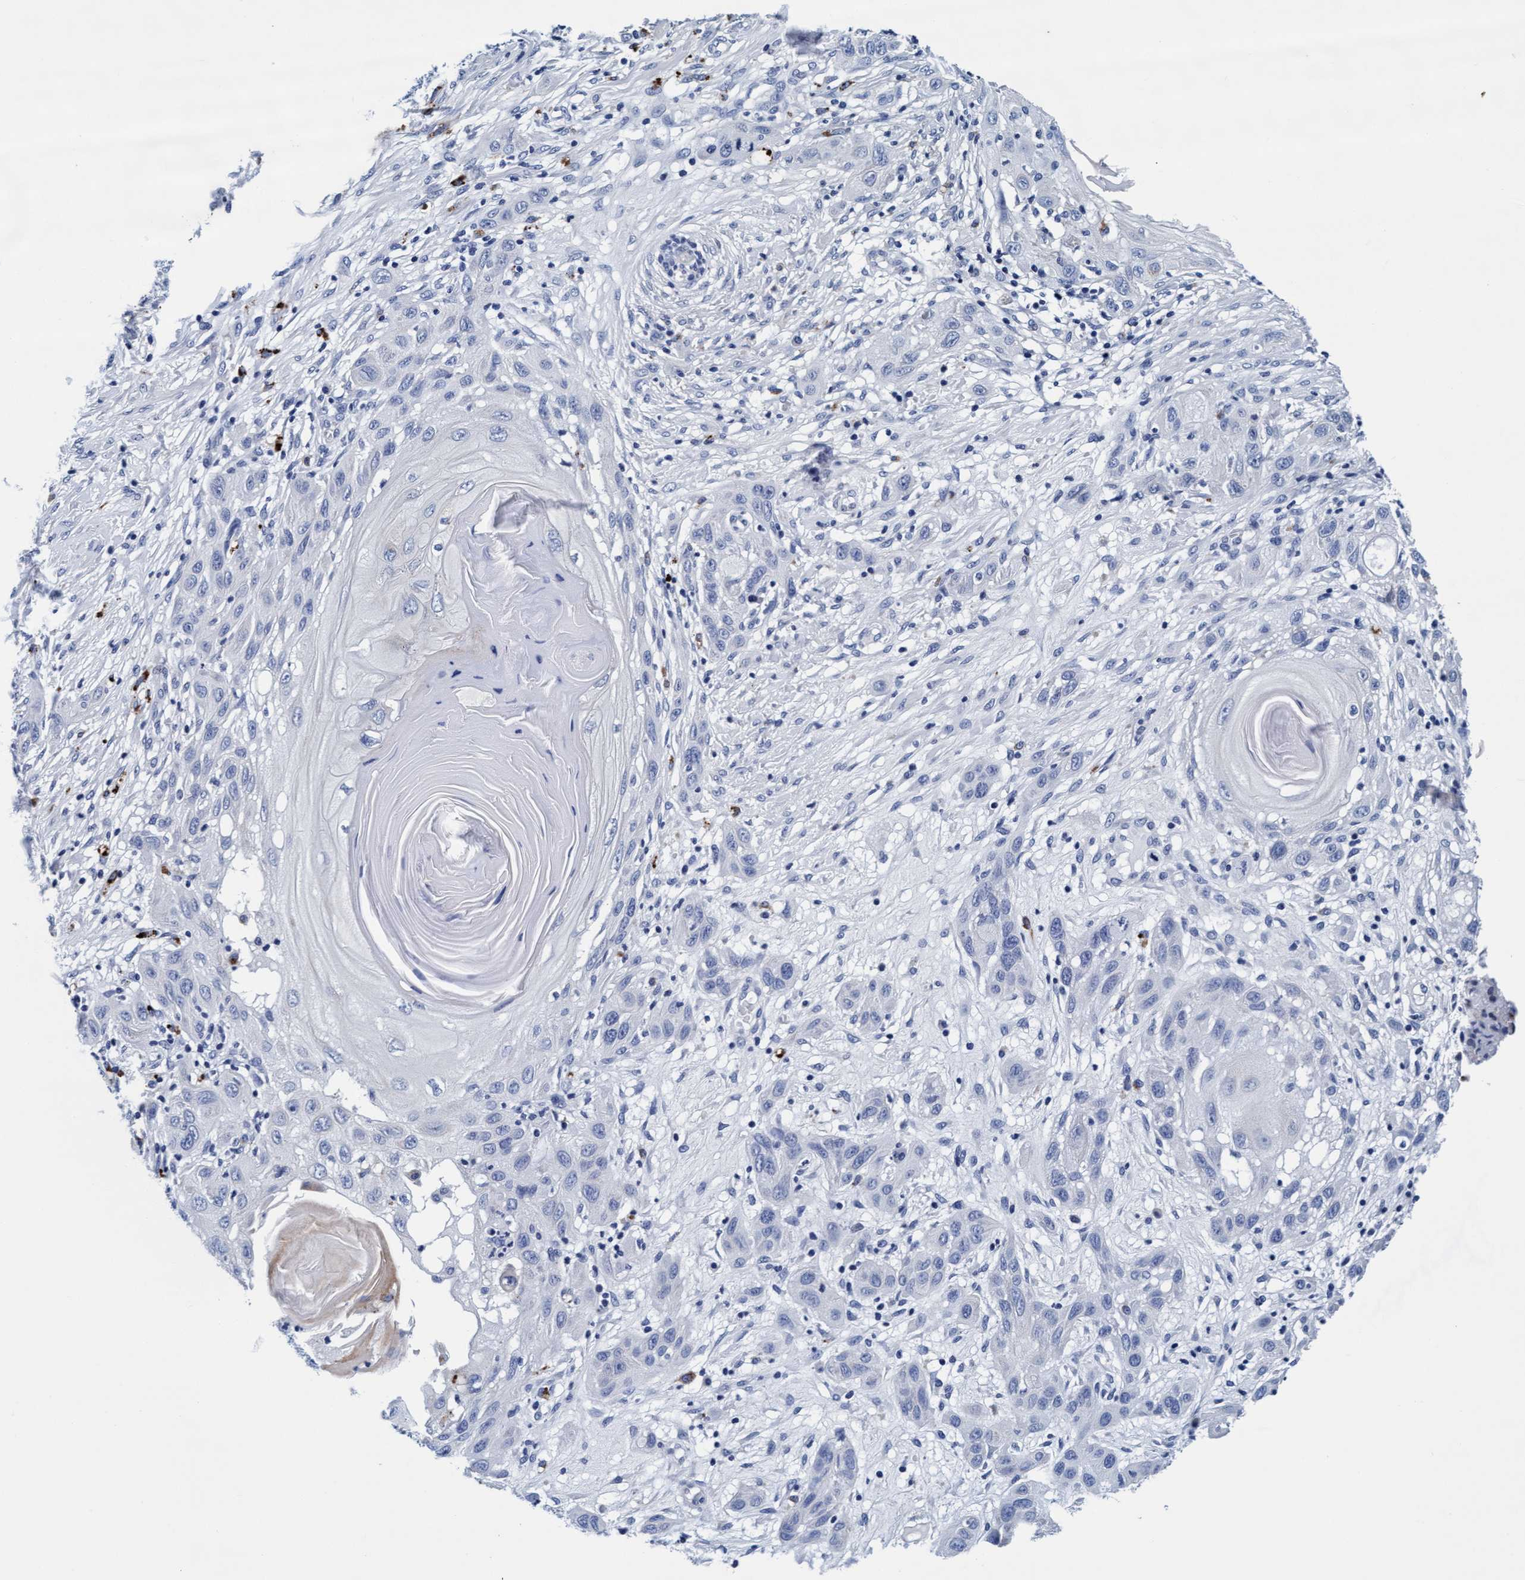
{"staining": {"intensity": "negative", "quantity": "none", "location": "none"}, "tissue": "skin cancer", "cell_type": "Tumor cells", "image_type": "cancer", "snomed": [{"axis": "morphology", "description": "Squamous cell carcinoma, NOS"}, {"axis": "topography", "description": "Skin"}], "caption": "Human squamous cell carcinoma (skin) stained for a protein using immunohistochemistry (IHC) displays no staining in tumor cells.", "gene": "ARSG", "patient": {"sex": "female", "age": 96}}